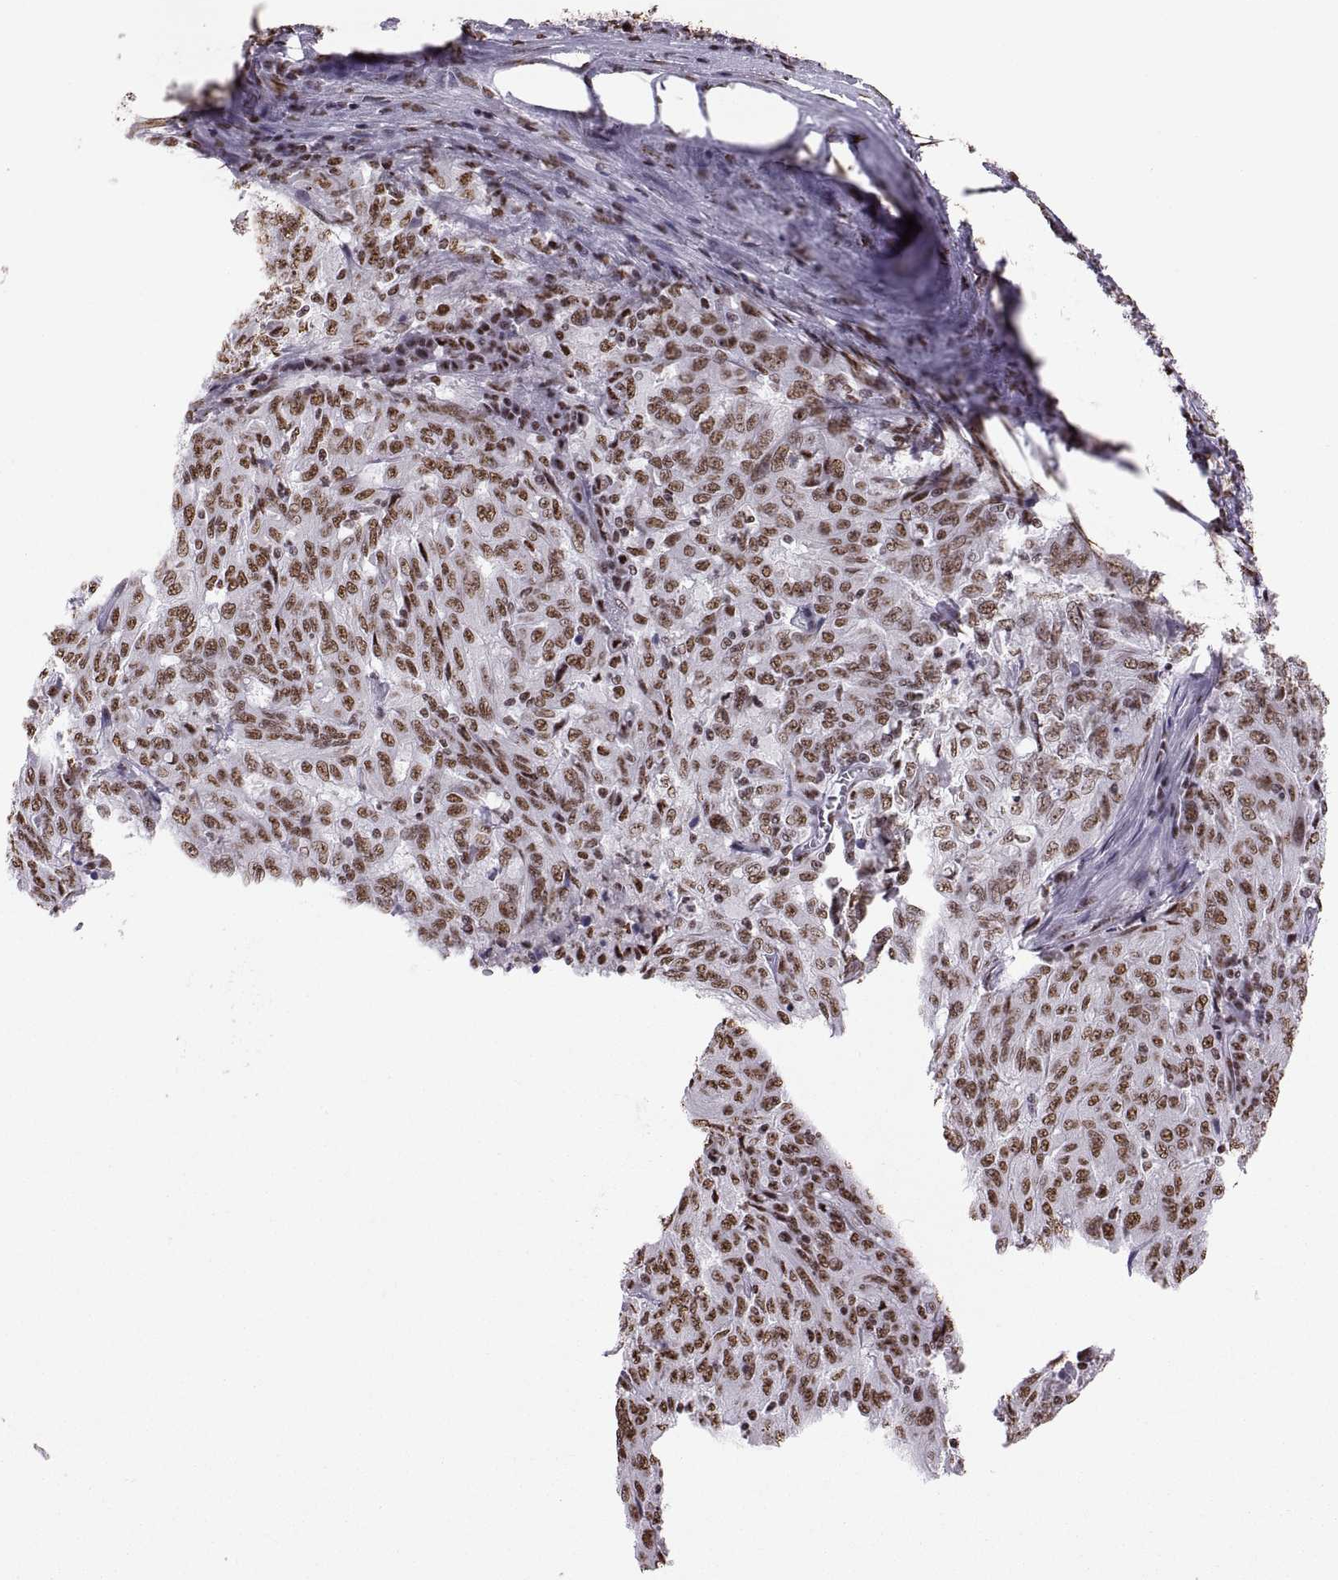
{"staining": {"intensity": "moderate", "quantity": ">75%", "location": "nuclear"}, "tissue": "pancreatic cancer", "cell_type": "Tumor cells", "image_type": "cancer", "snomed": [{"axis": "morphology", "description": "Adenocarcinoma, NOS"}, {"axis": "topography", "description": "Pancreas"}], "caption": "The image reveals staining of pancreatic cancer (adenocarcinoma), revealing moderate nuclear protein staining (brown color) within tumor cells. (brown staining indicates protein expression, while blue staining denotes nuclei).", "gene": "SNAI1", "patient": {"sex": "male", "age": 63}}